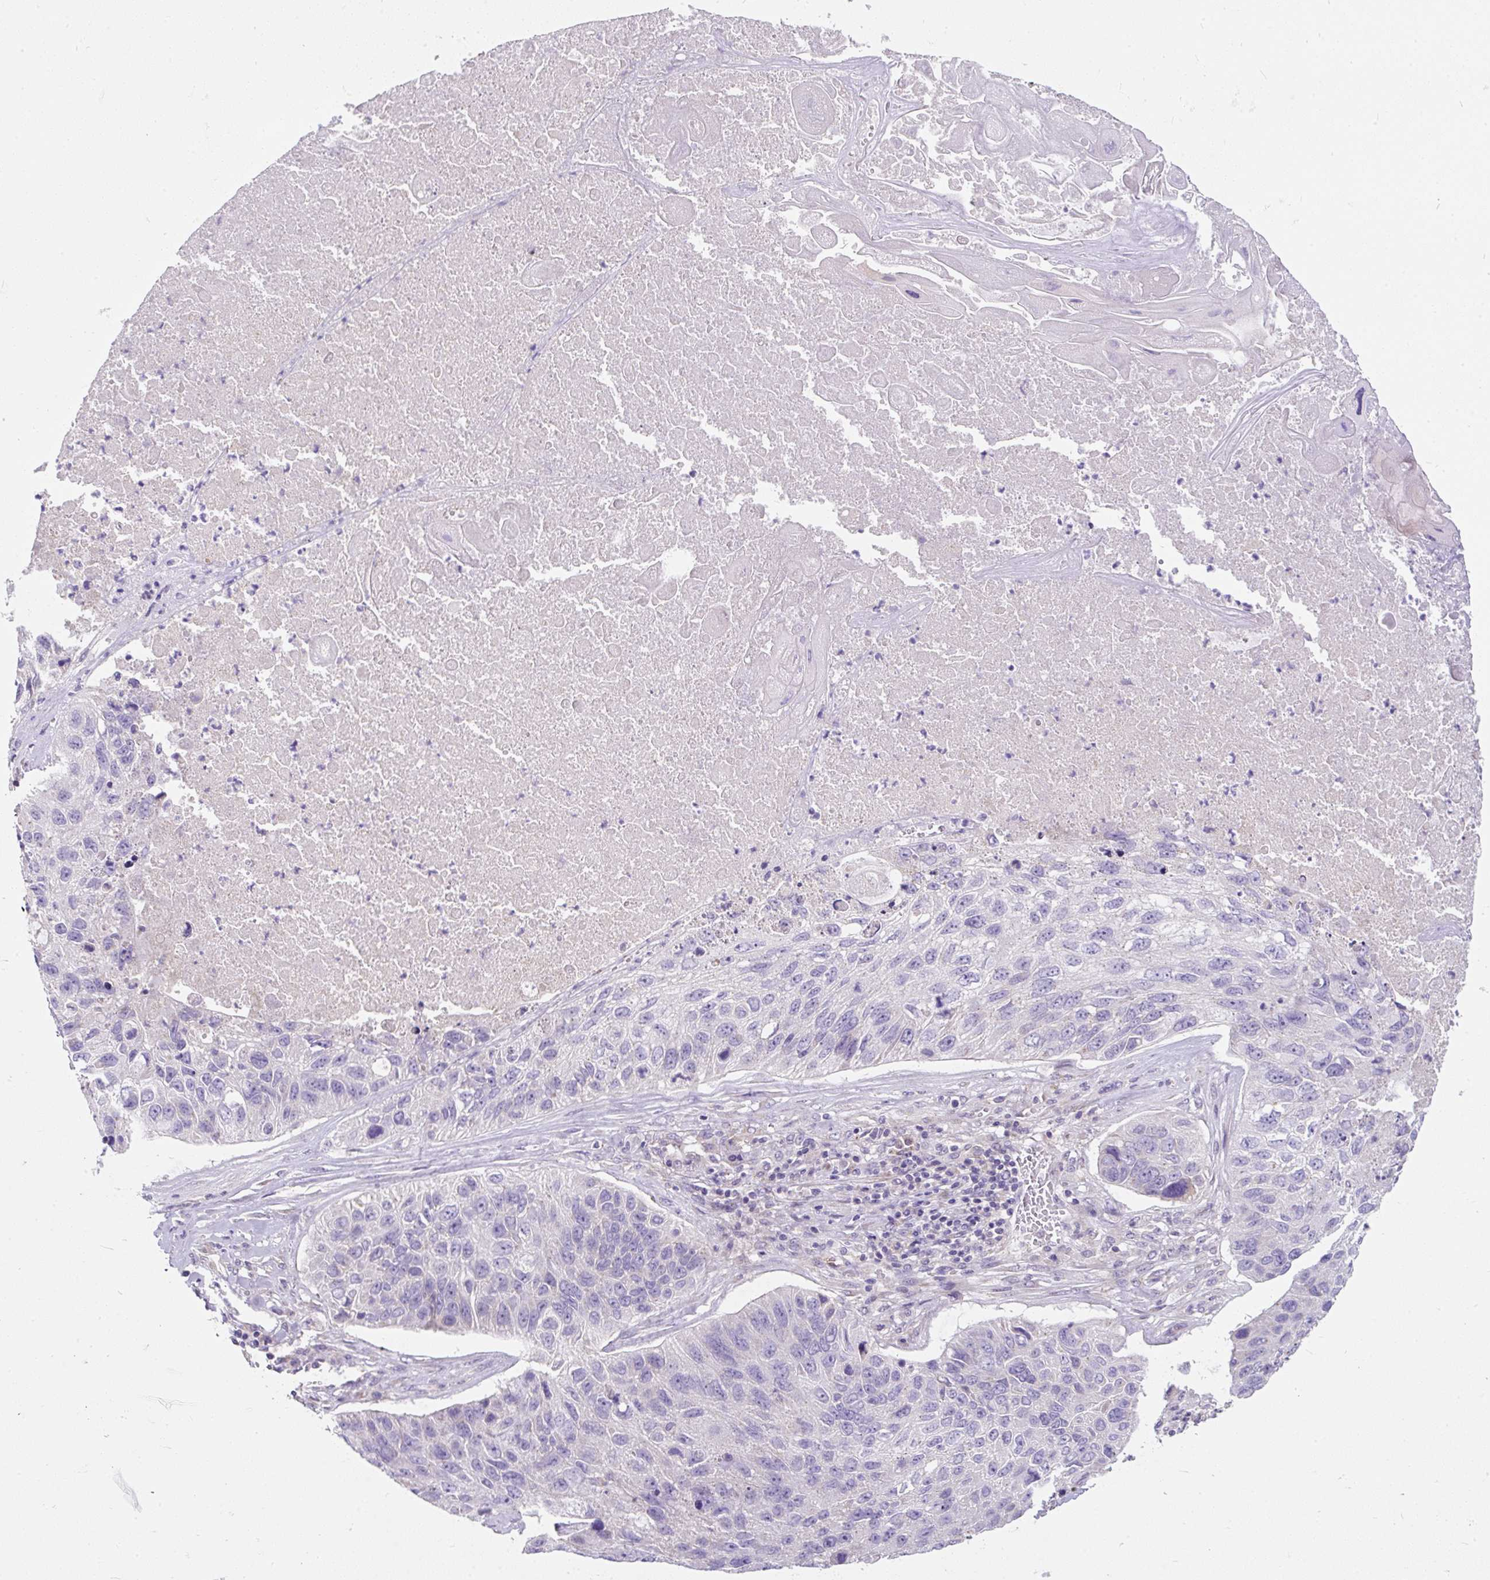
{"staining": {"intensity": "negative", "quantity": "none", "location": "none"}, "tissue": "lung cancer", "cell_type": "Tumor cells", "image_type": "cancer", "snomed": [{"axis": "morphology", "description": "Squamous cell carcinoma, NOS"}, {"axis": "topography", "description": "Lung"}], "caption": "A high-resolution photomicrograph shows immunohistochemistry staining of squamous cell carcinoma (lung), which reveals no significant staining in tumor cells.", "gene": "SUSD5", "patient": {"sex": "male", "age": 61}}